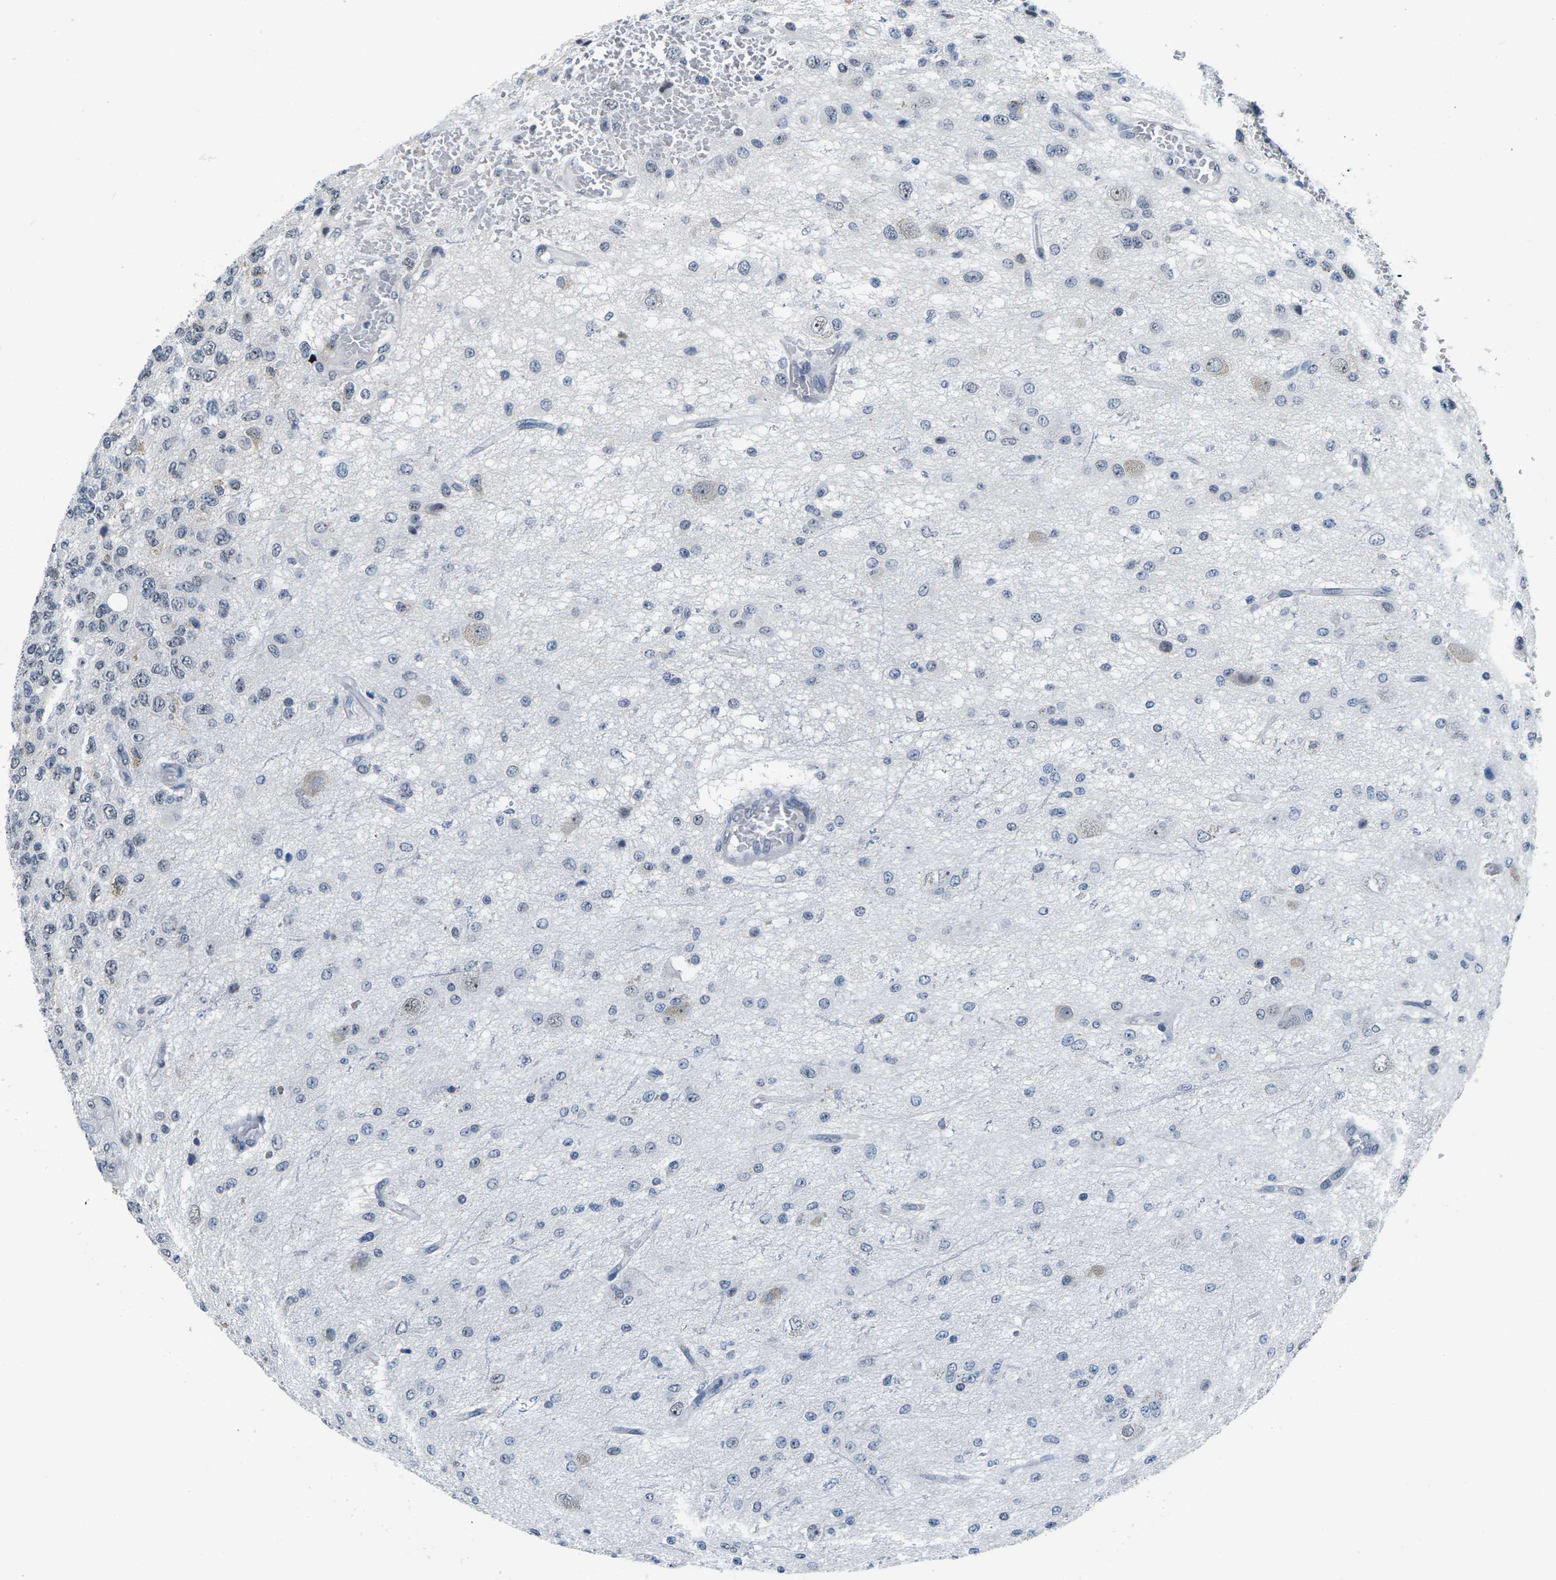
{"staining": {"intensity": "negative", "quantity": "none", "location": "none"}, "tissue": "glioma", "cell_type": "Tumor cells", "image_type": "cancer", "snomed": [{"axis": "morphology", "description": "Glioma, malignant, High grade"}, {"axis": "topography", "description": "pancreas cauda"}], "caption": "DAB (3,3'-diaminobenzidine) immunohistochemical staining of human malignant glioma (high-grade) displays no significant positivity in tumor cells.", "gene": "NSRP1", "patient": {"sex": "male", "age": 60}}